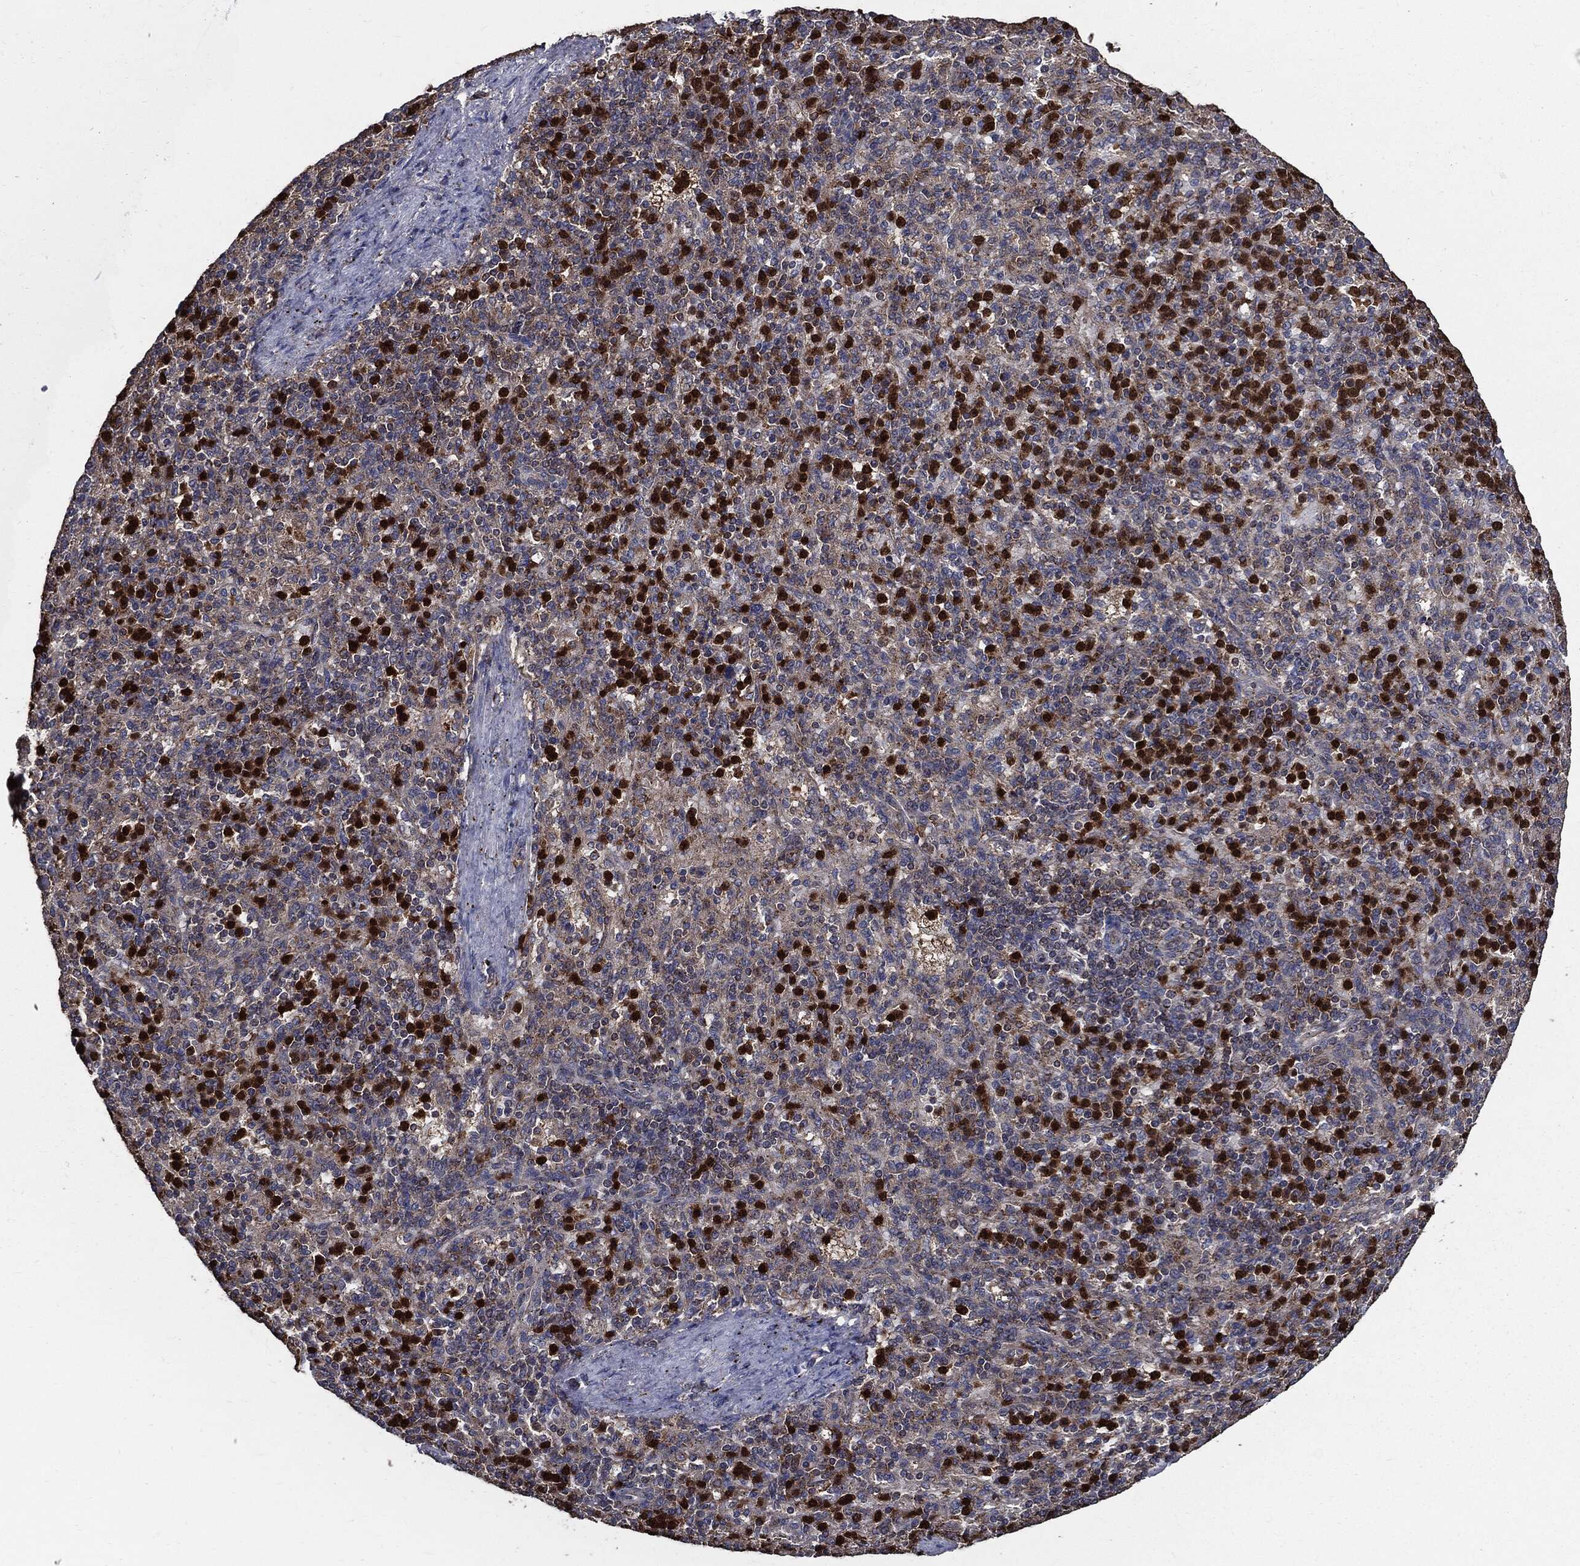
{"staining": {"intensity": "strong", "quantity": "<25%", "location": "cytoplasmic/membranous,nuclear"}, "tissue": "spleen", "cell_type": "Cells in red pulp", "image_type": "normal", "snomed": [{"axis": "morphology", "description": "Normal tissue, NOS"}, {"axis": "topography", "description": "Spleen"}], "caption": "Protein staining of unremarkable spleen exhibits strong cytoplasmic/membranous,nuclear staining in about <25% of cells in red pulp.", "gene": "PDCD6IP", "patient": {"sex": "female", "age": 74}}